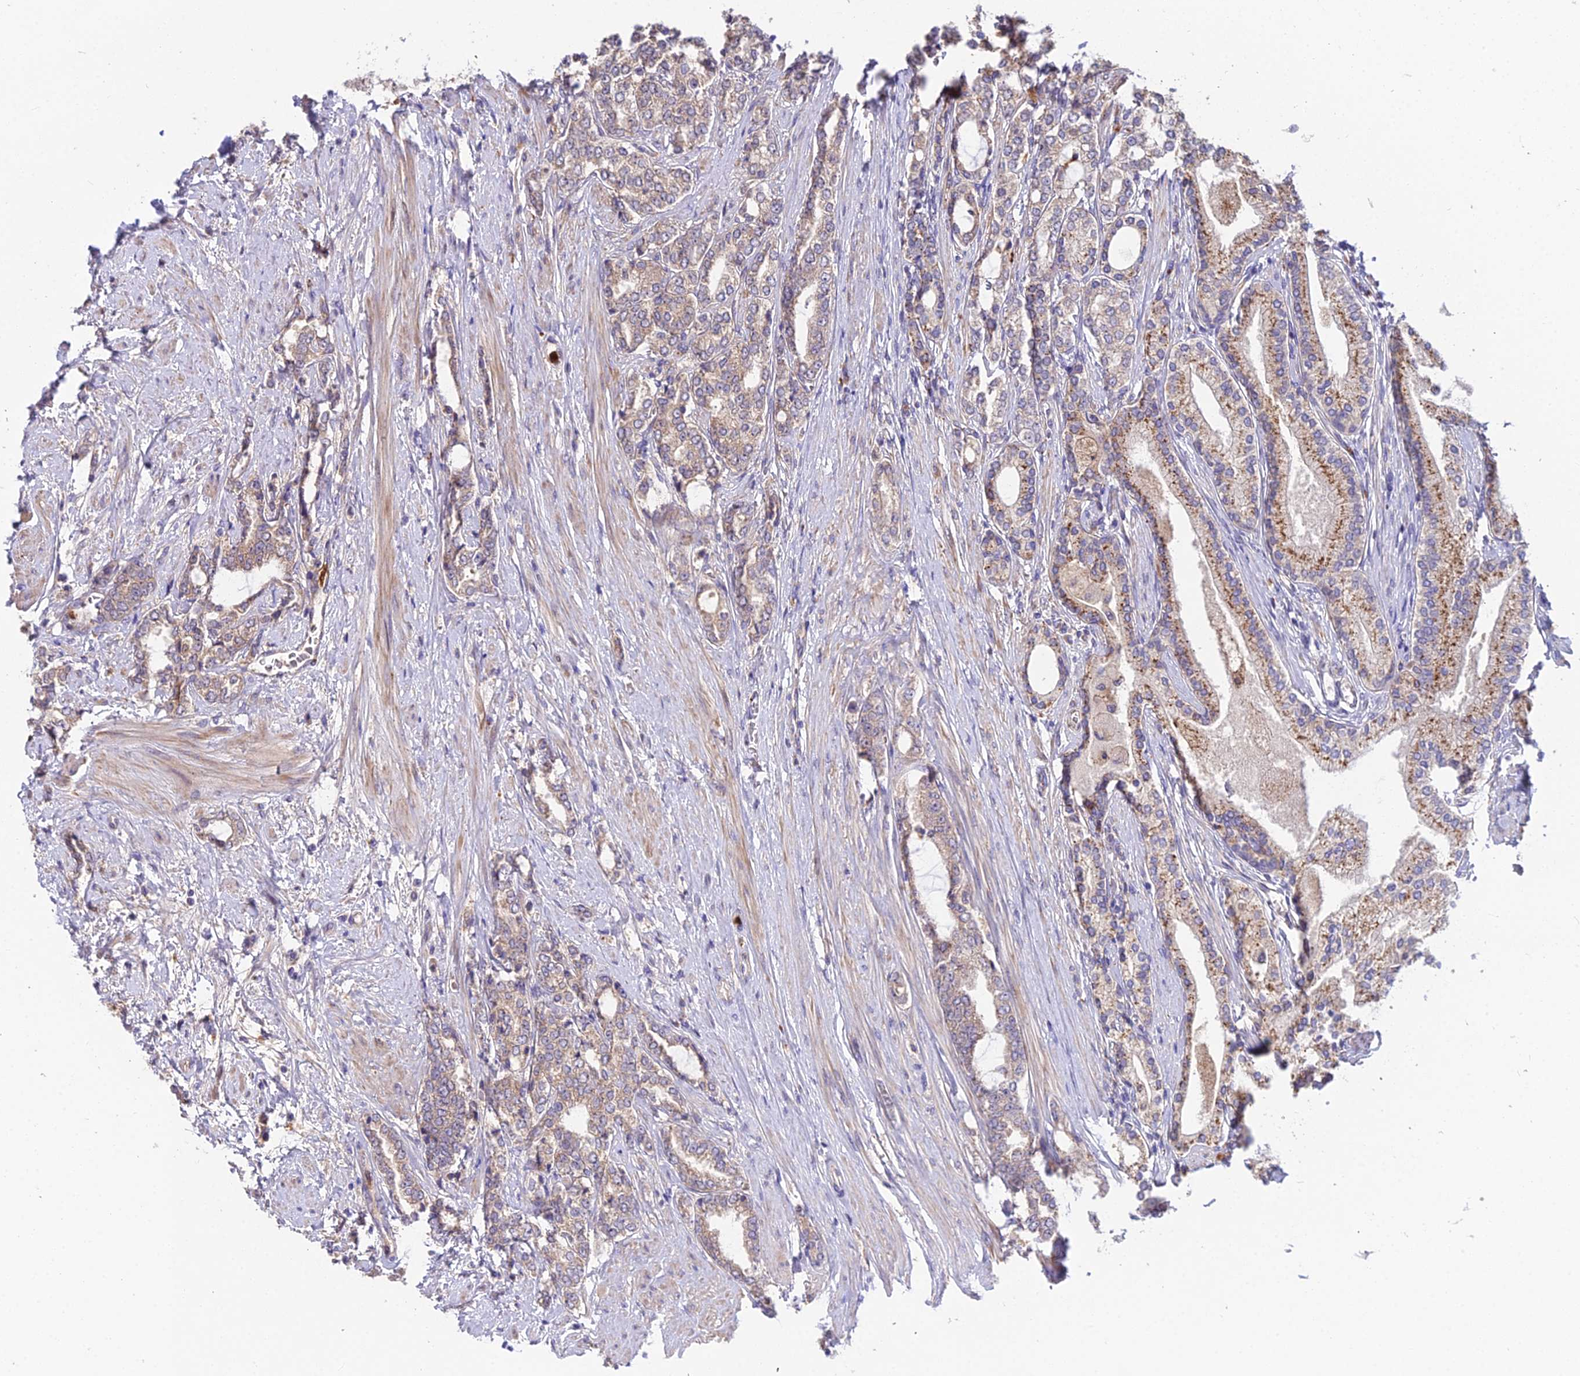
{"staining": {"intensity": "moderate", "quantity": "<25%", "location": "cytoplasmic/membranous"}, "tissue": "prostate cancer", "cell_type": "Tumor cells", "image_type": "cancer", "snomed": [{"axis": "morphology", "description": "Adenocarcinoma, High grade"}, {"axis": "topography", "description": "Prostate"}], "caption": "The histopathology image shows immunohistochemical staining of prostate cancer. There is moderate cytoplasmic/membranous expression is identified in approximately <25% of tumor cells.", "gene": "EID2", "patient": {"sex": "male", "age": 64}}